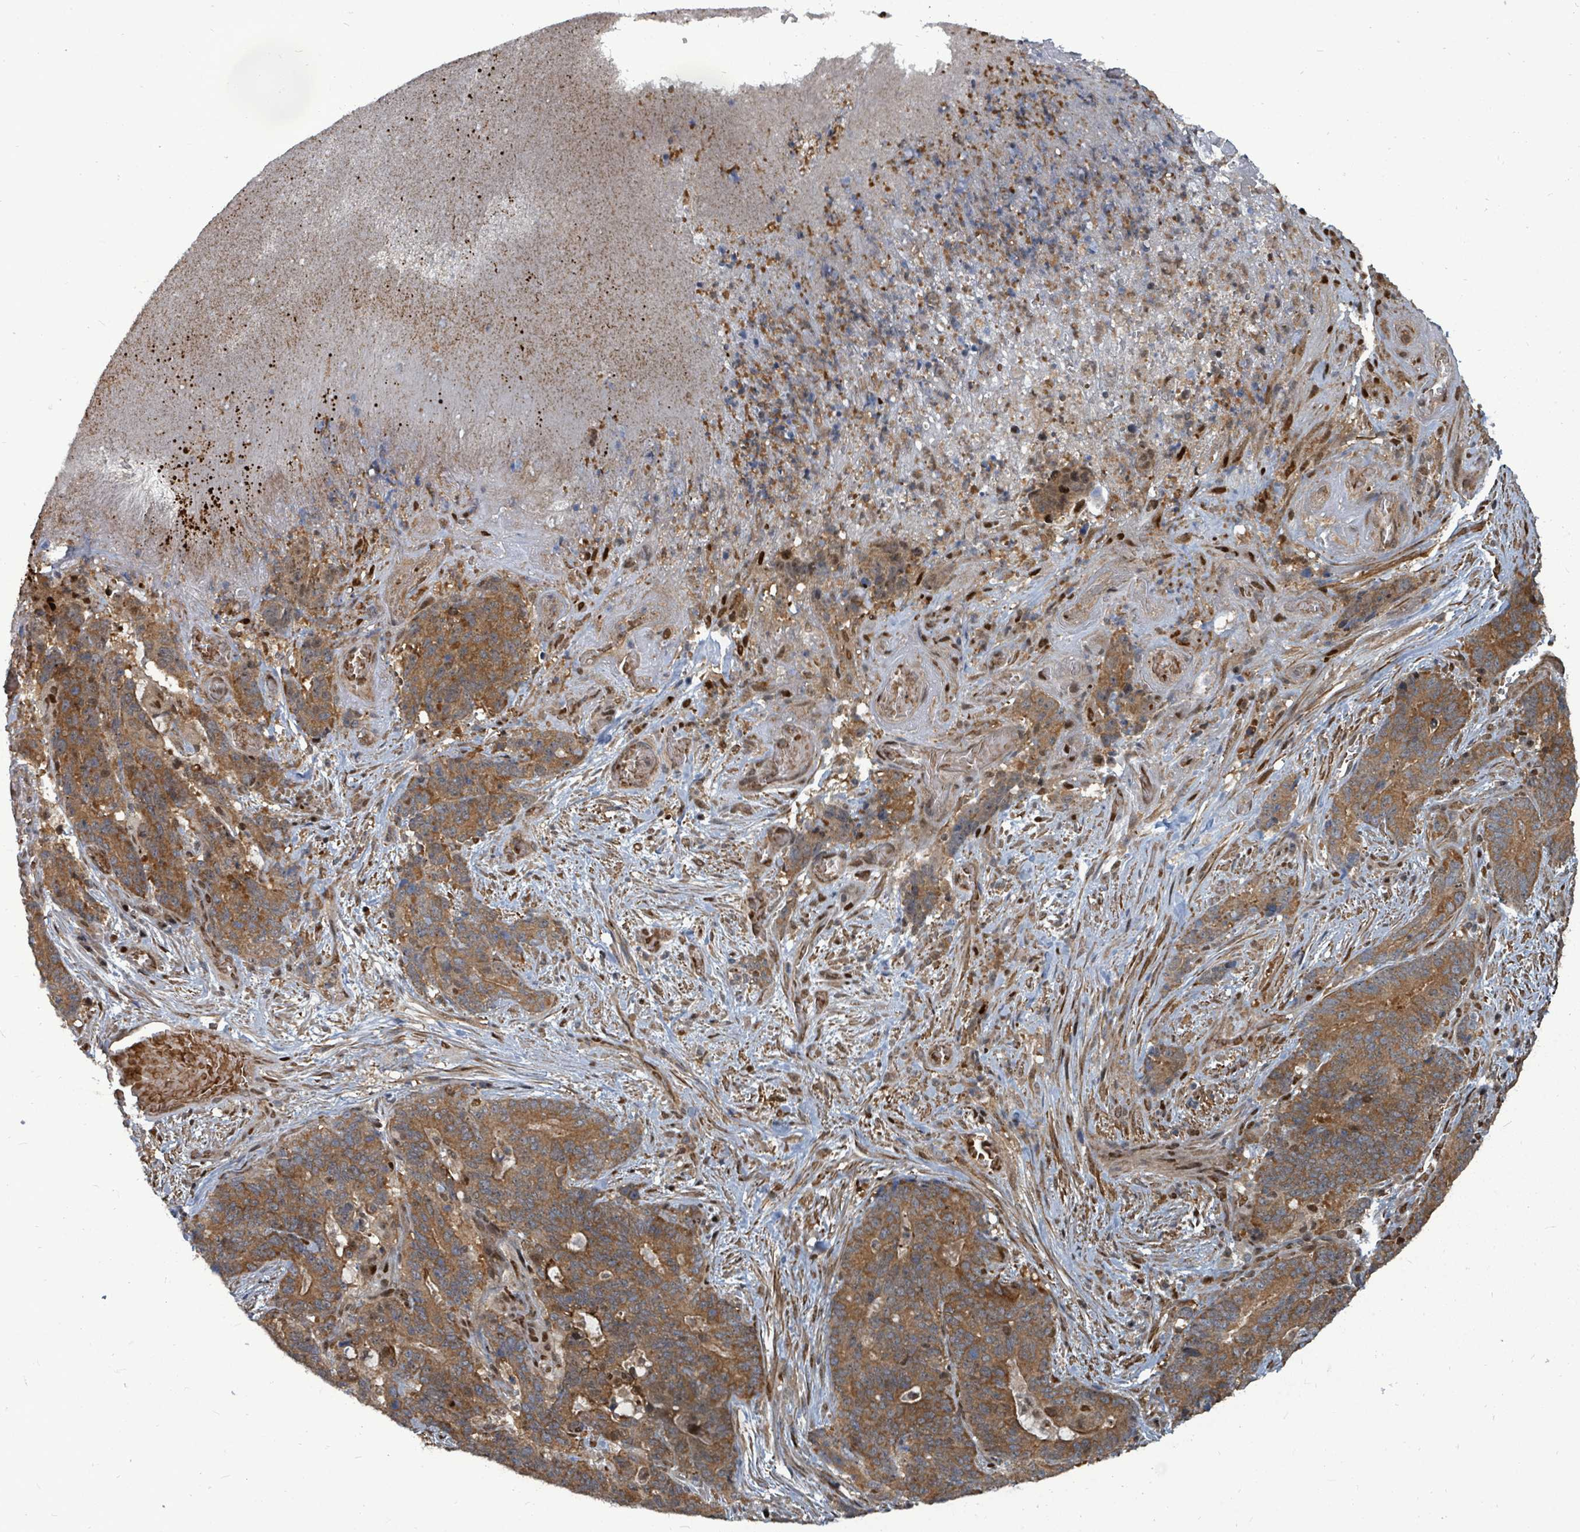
{"staining": {"intensity": "moderate", "quantity": ">75%", "location": "cytoplasmic/membranous"}, "tissue": "stomach cancer", "cell_type": "Tumor cells", "image_type": "cancer", "snomed": [{"axis": "morphology", "description": "Normal tissue, NOS"}, {"axis": "morphology", "description": "Adenocarcinoma, NOS"}, {"axis": "topography", "description": "Stomach"}], "caption": "The photomicrograph demonstrates immunohistochemical staining of adenocarcinoma (stomach). There is moderate cytoplasmic/membranous staining is appreciated in about >75% of tumor cells.", "gene": "TRDMT1", "patient": {"sex": "female", "age": 64}}